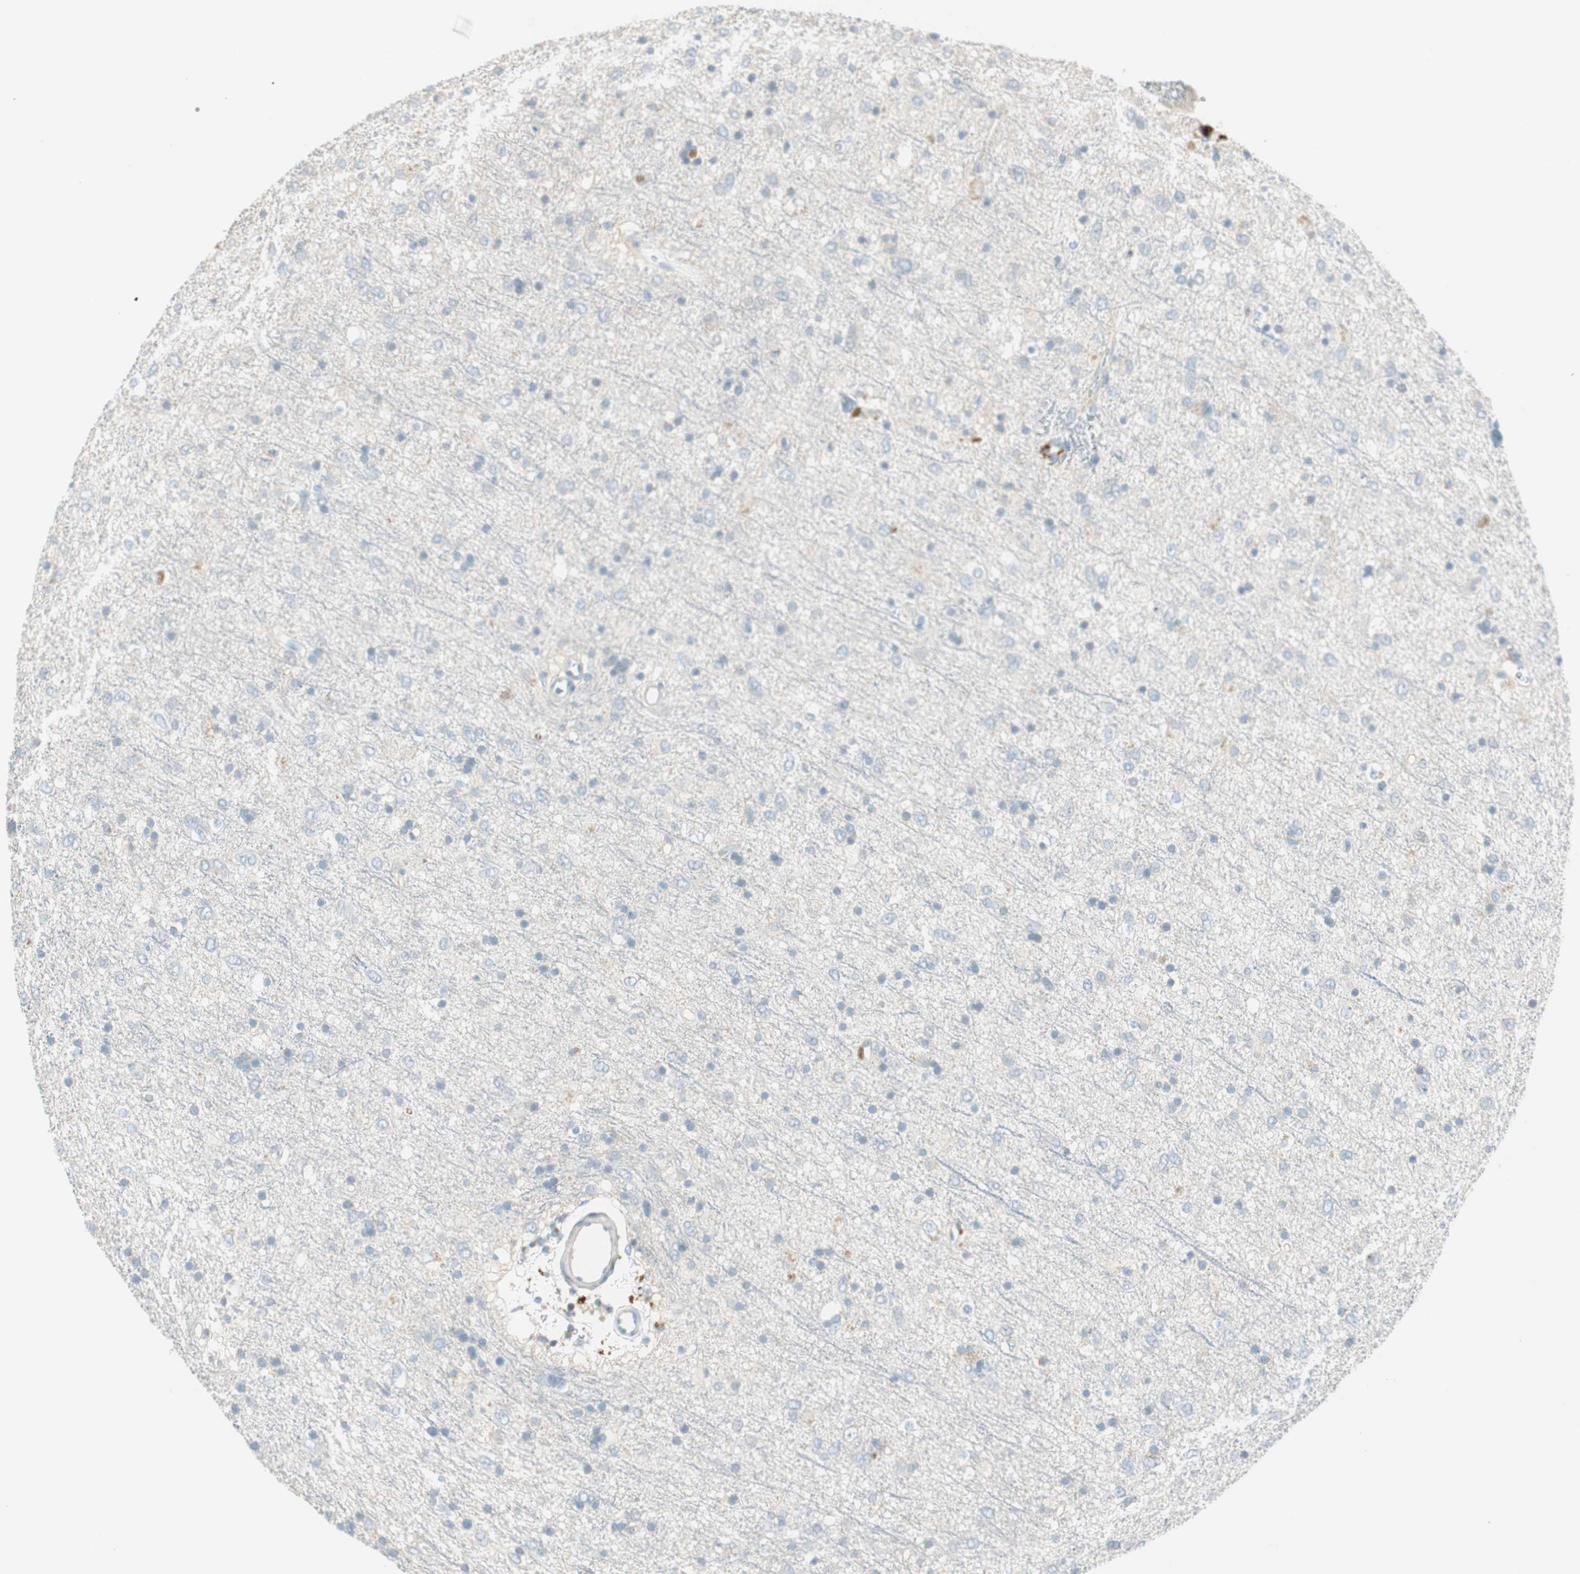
{"staining": {"intensity": "negative", "quantity": "none", "location": "none"}, "tissue": "glioma", "cell_type": "Tumor cells", "image_type": "cancer", "snomed": [{"axis": "morphology", "description": "Glioma, malignant, Low grade"}, {"axis": "topography", "description": "Brain"}], "caption": "An immunohistochemistry image of malignant glioma (low-grade) is shown. There is no staining in tumor cells of malignant glioma (low-grade).", "gene": "PTTG1", "patient": {"sex": "male", "age": 77}}